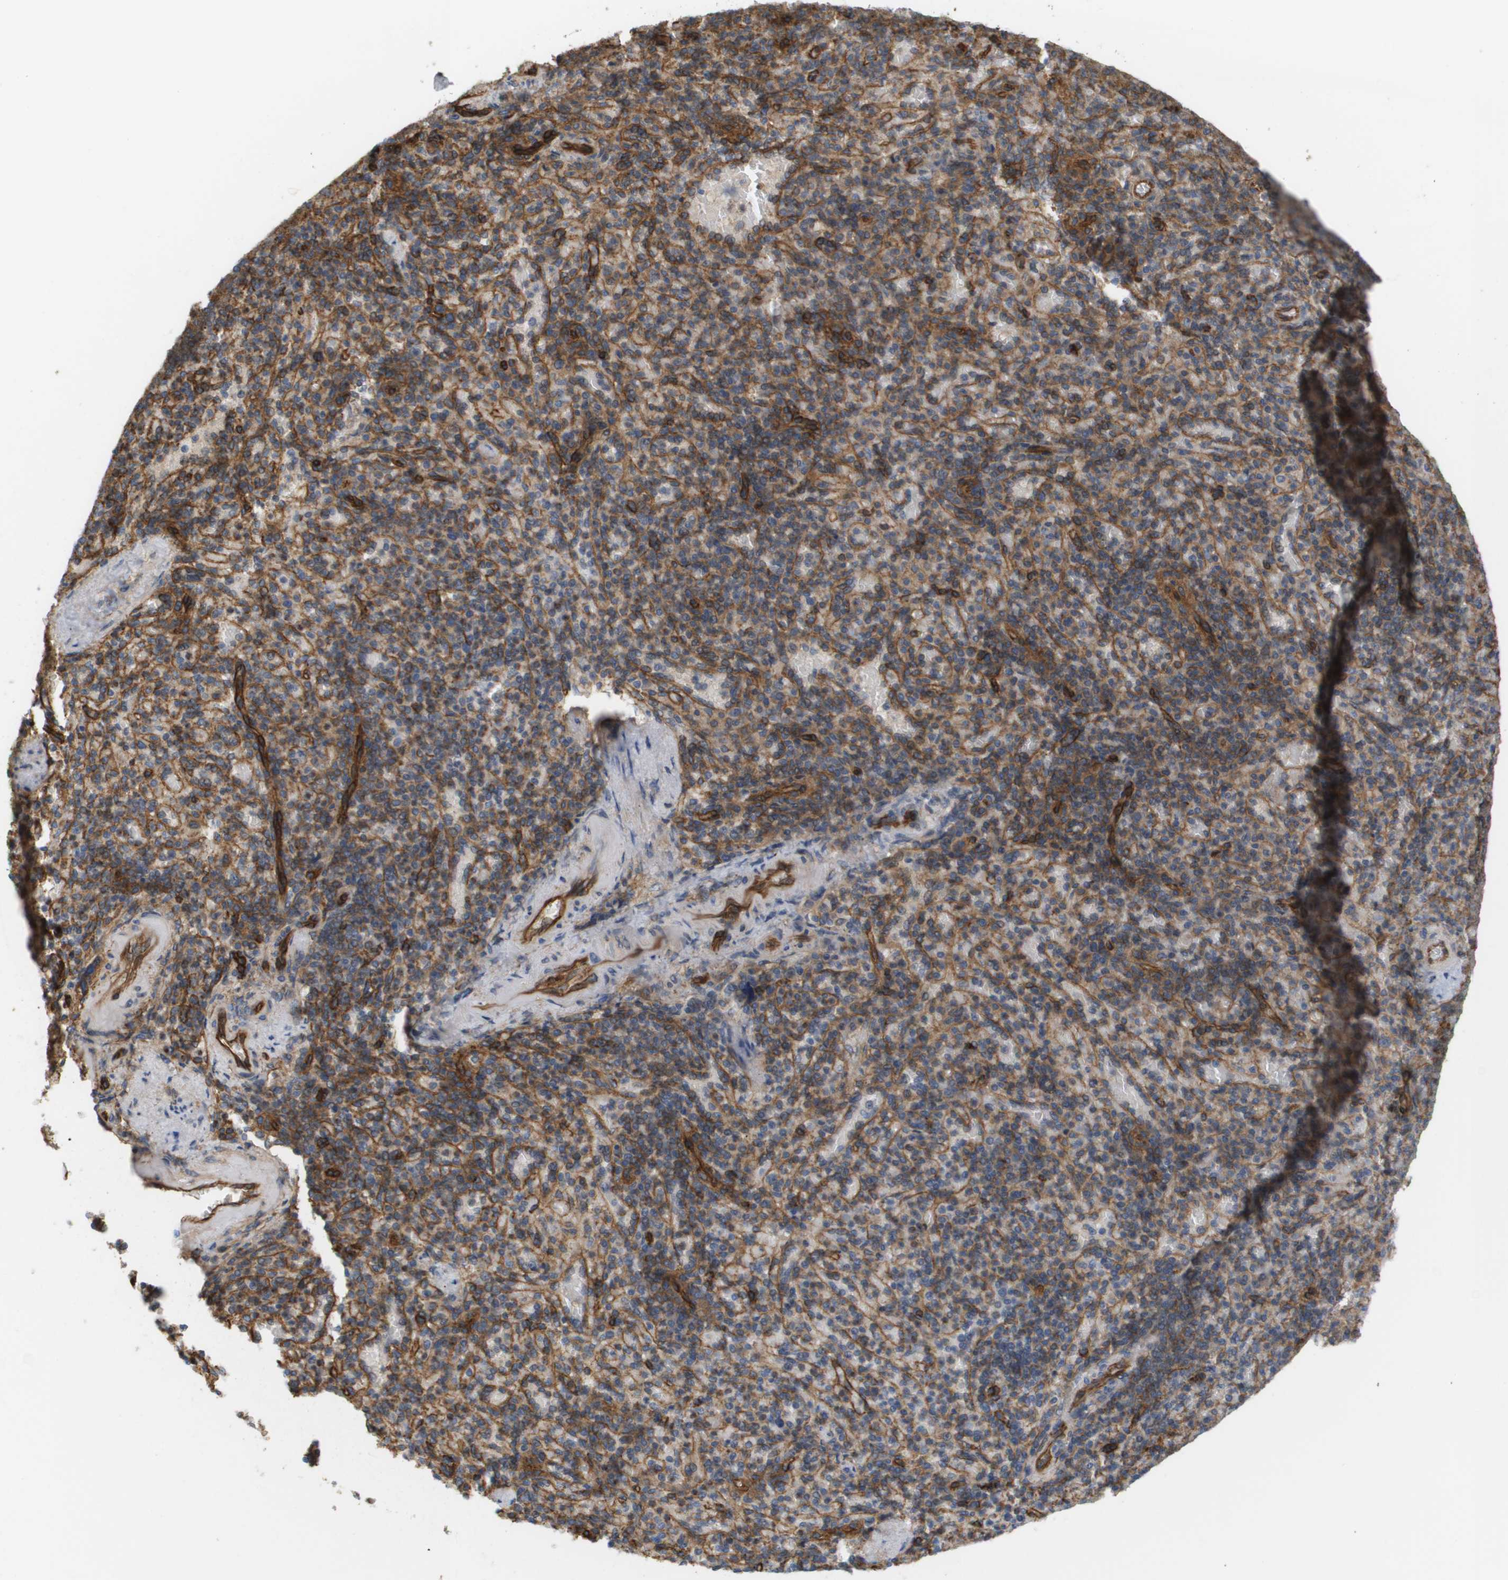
{"staining": {"intensity": "moderate", "quantity": "25%-75%", "location": "cytoplasmic/membranous"}, "tissue": "spleen", "cell_type": "Cells in red pulp", "image_type": "normal", "snomed": [{"axis": "morphology", "description": "Normal tissue, NOS"}, {"axis": "topography", "description": "Spleen"}], "caption": "Protein staining of normal spleen exhibits moderate cytoplasmic/membranous staining in approximately 25%-75% of cells in red pulp. The staining was performed using DAB, with brown indicating positive protein expression. Nuclei are stained blue with hematoxylin.", "gene": "SGMS2", "patient": {"sex": "female", "age": 74}}